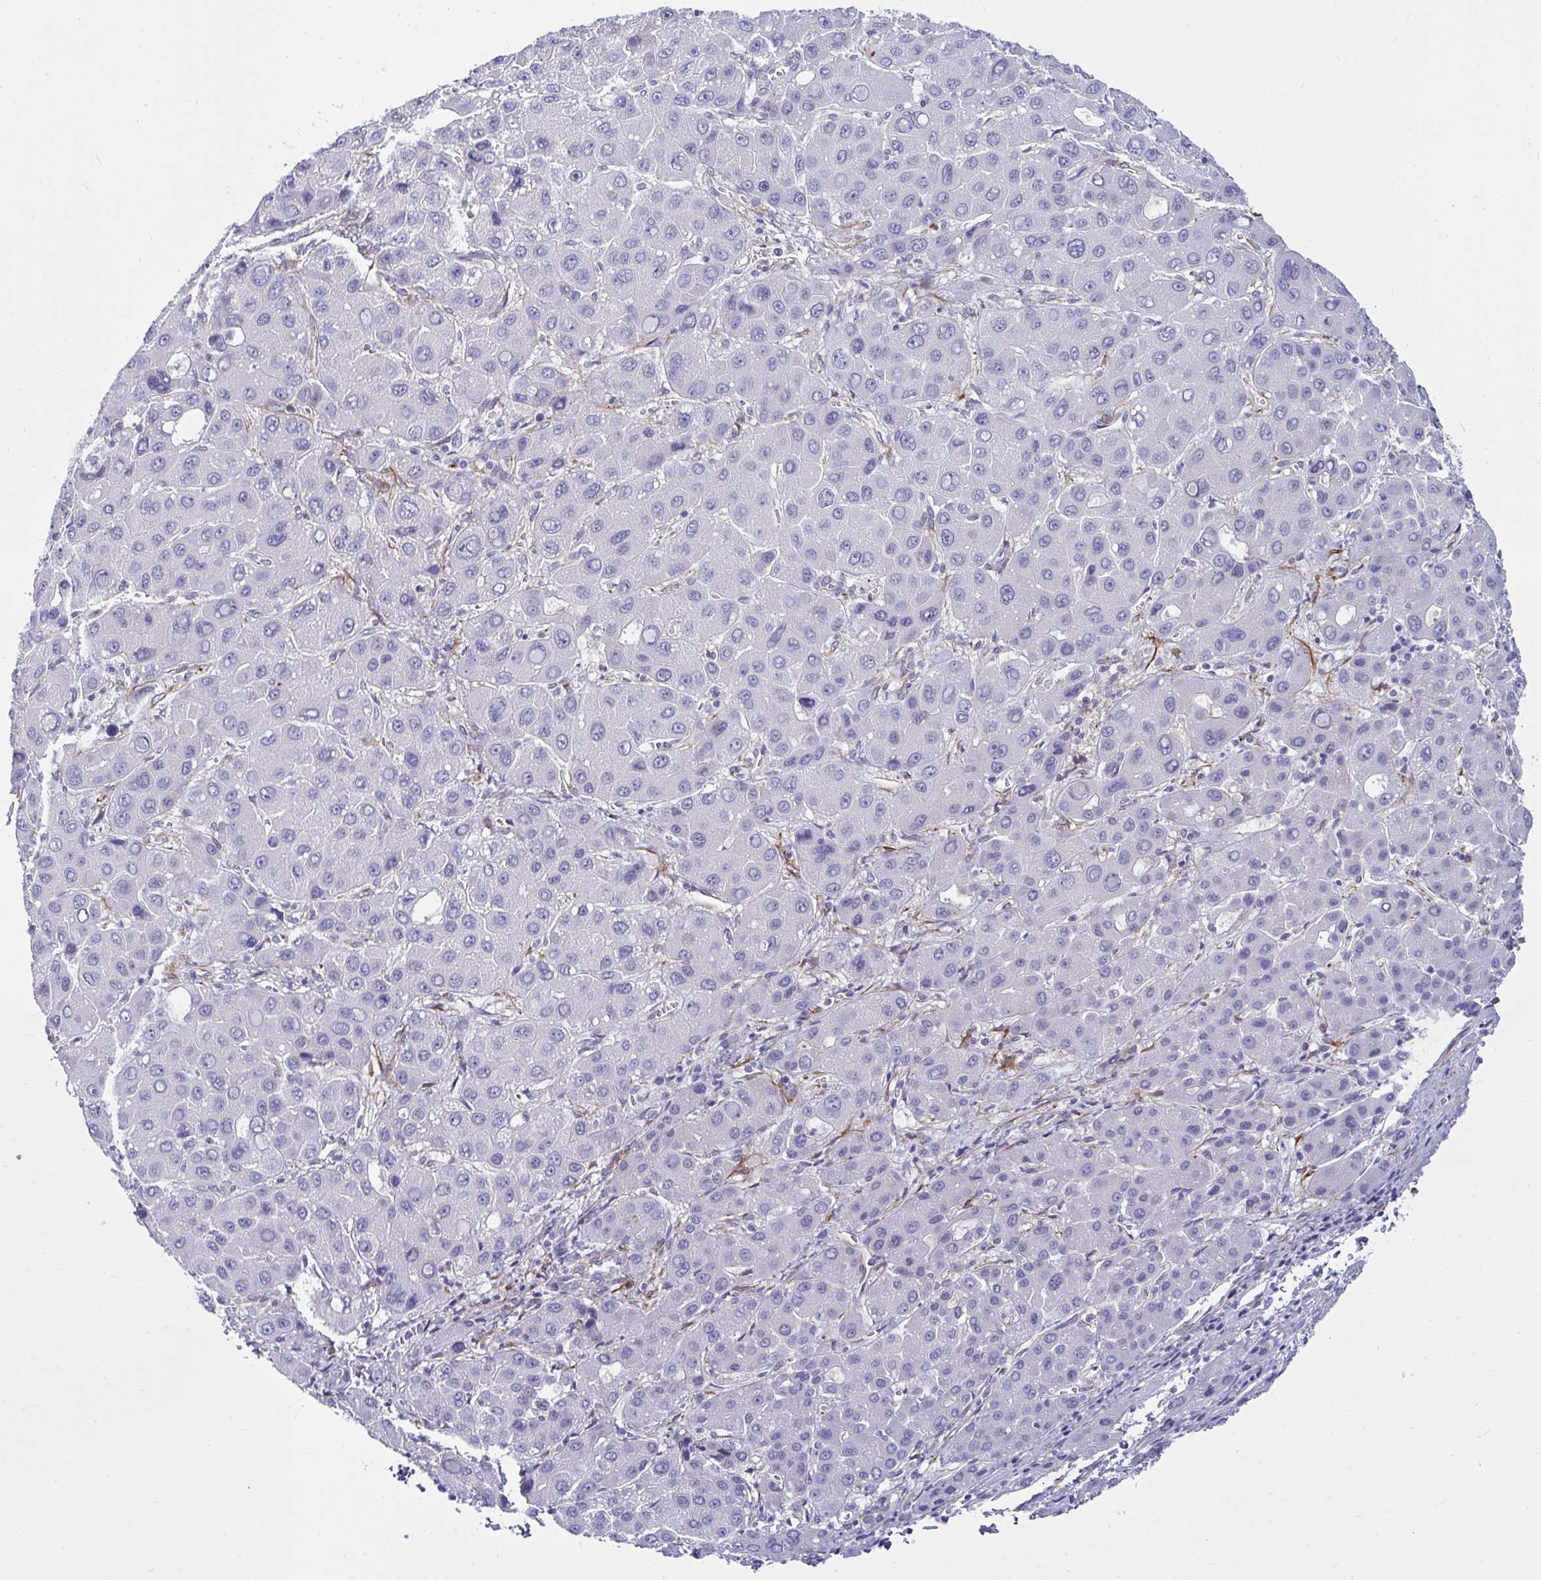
{"staining": {"intensity": "negative", "quantity": "none", "location": "none"}, "tissue": "renal cancer", "cell_type": "Tumor cells", "image_type": "cancer", "snomed": [{"axis": "morphology", "description": "Adenocarcinoma, NOS"}, {"axis": "topography", "description": "Kidney"}], "caption": "Renal cancer was stained to show a protein in brown. There is no significant positivity in tumor cells.", "gene": "ANKRD62", "patient": {"sex": "male", "age": 80}}